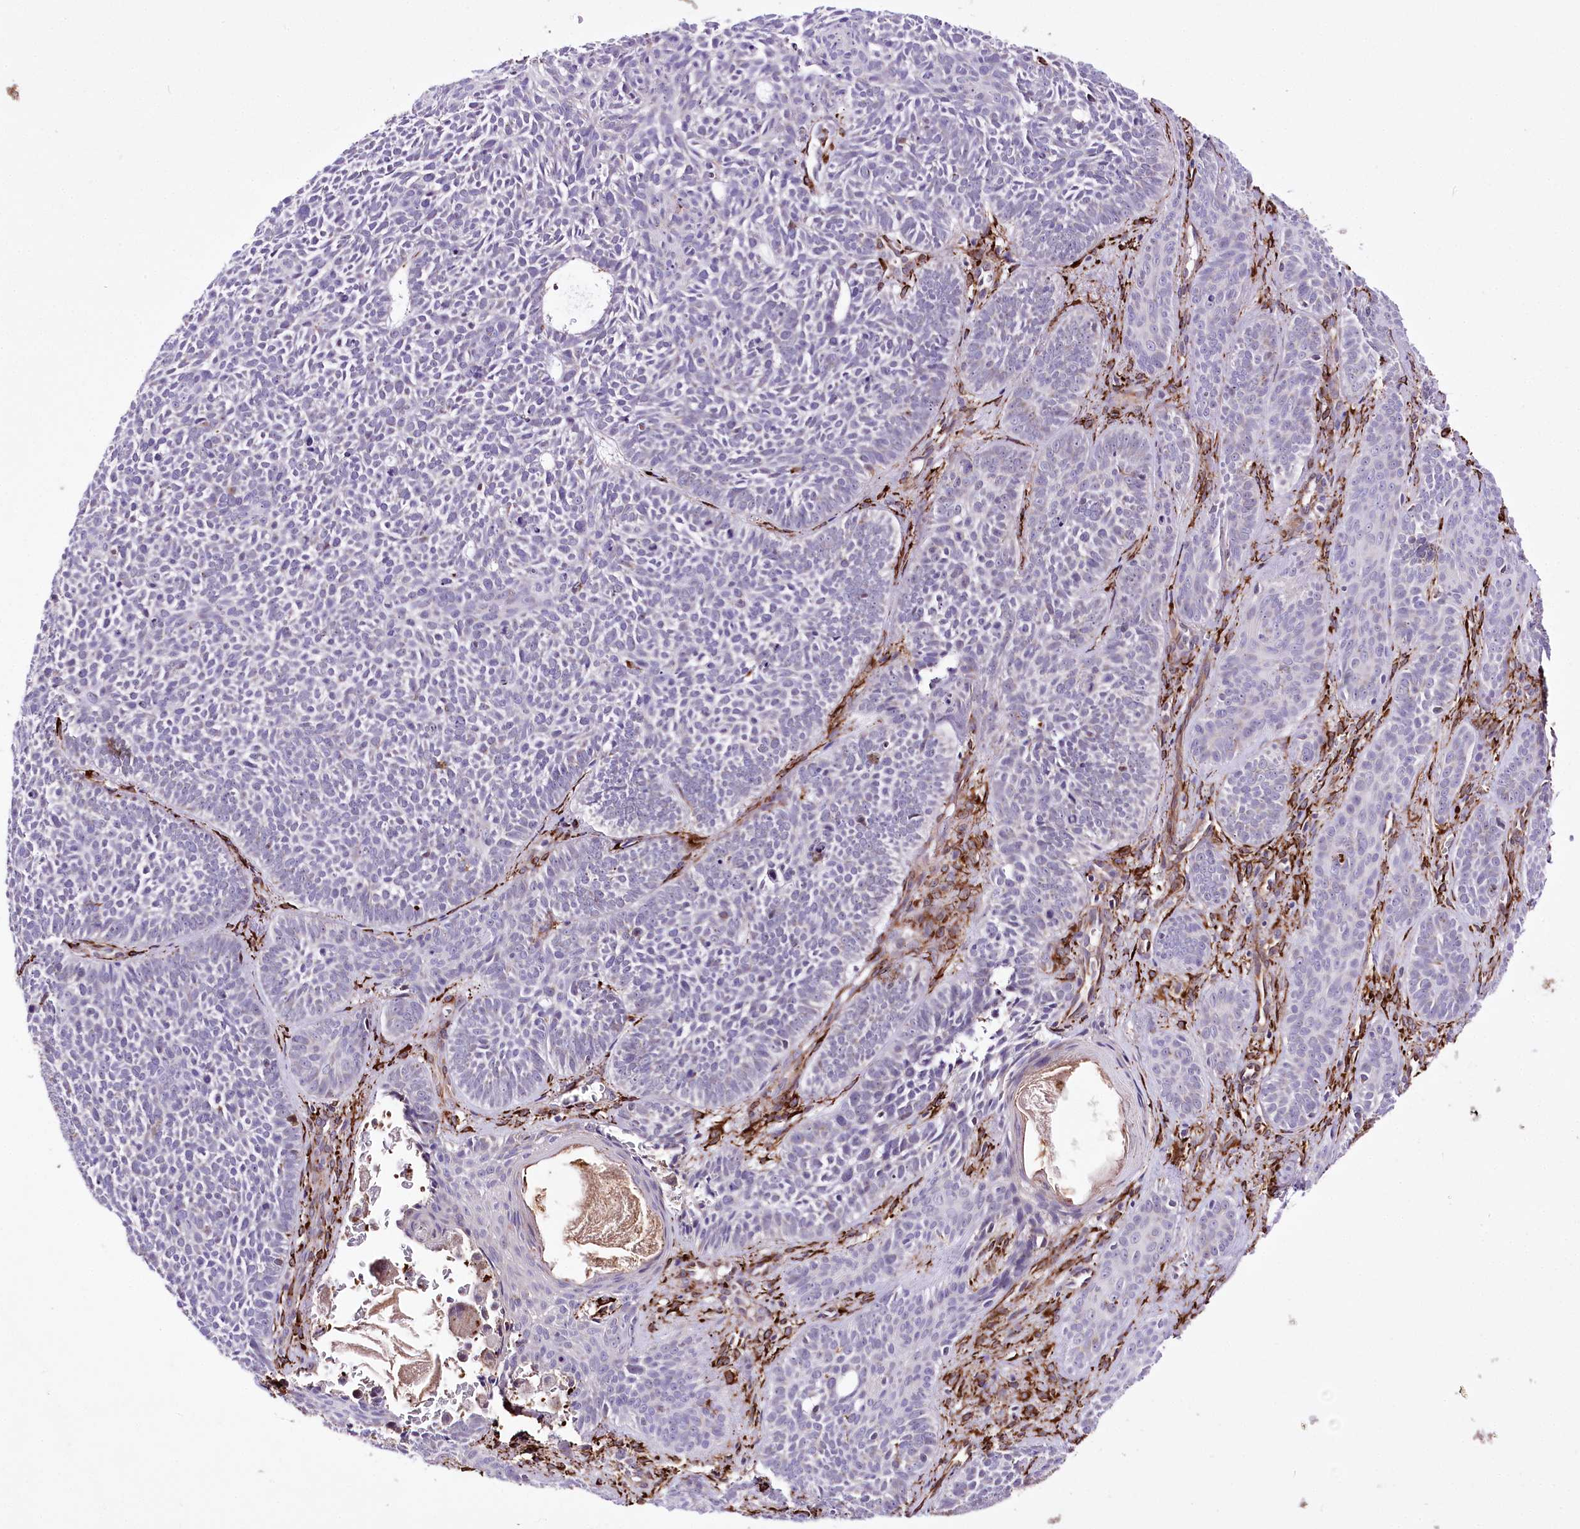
{"staining": {"intensity": "negative", "quantity": "none", "location": "none"}, "tissue": "skin cancer", "cell_type": "Tumor cells", "image_type": "cancer", "snomed": [{"axis": "morphology", "description": "Basal cell carcinoma"}, {"axis": "topography", "description": "Skin"}], "caption": "DAB (3,3'-diaminobenzidine) immunohistochemical staining of human skin basal cell carcinoma displays no significant positivity in tumor cells.", "gene": "WWC1", "patient": {"sex": "male", "age": 85}}